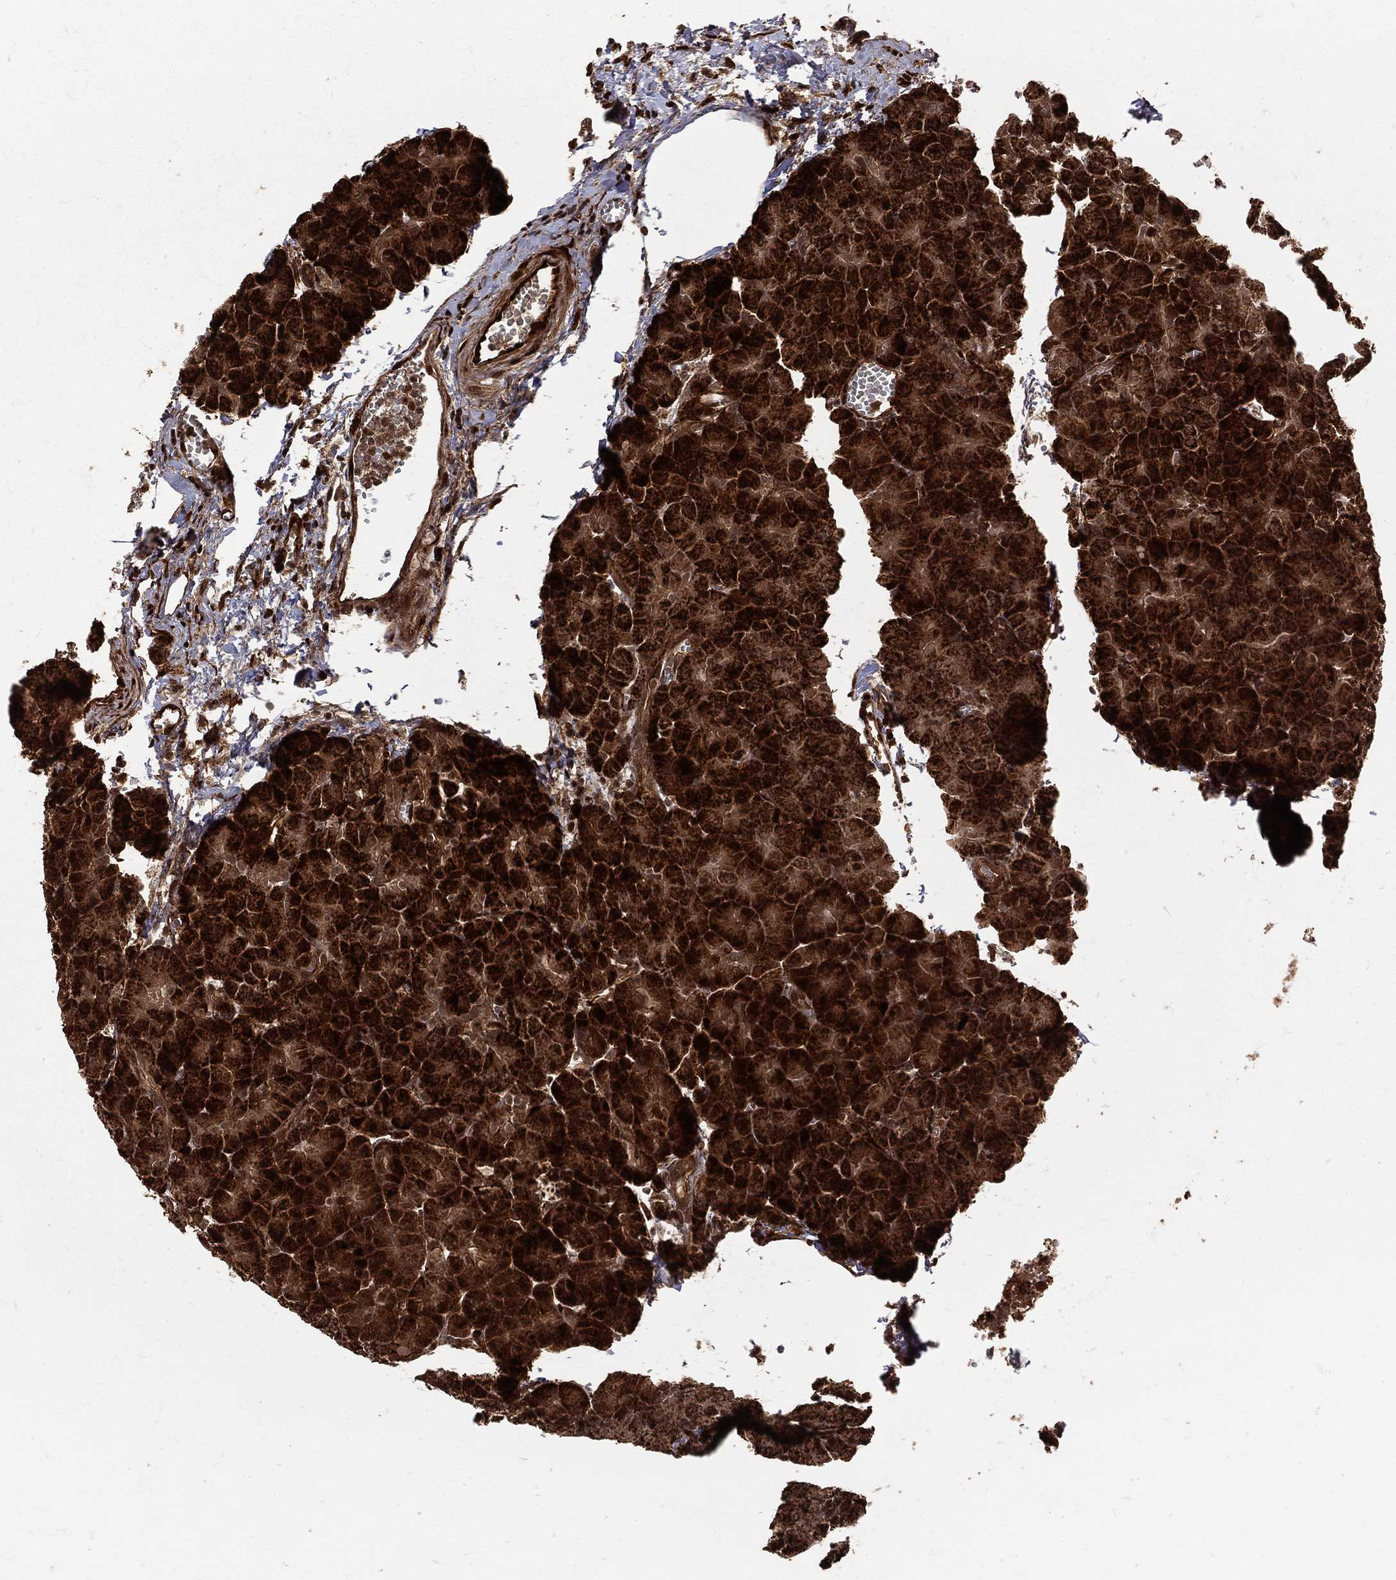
{"staining": {"intensity": "strong", "quantity": ">75%", "location": "cytoplasmic/membranous"}, "tissue": "pancreas", "cell_type": "Exocrine glandular cells", "image_type": "normal", "snomed": [{"axis": "morphology", "description": "Normal tissue, NOS"}, {"axis": "topography", "description": "Pancreas"}], "caption": "Immunohistochemistry (IHC) micrograph of normal pancreas: pancreas stained using IHC demonstrates high levels of strong protein expression localized specifically in the cytoplasmic/membranous of exocrine glandular cells, appearing as a cytoplasmic/membranous brown color.", "gene": "MAPK1", "patient": {"sex": "male", "age": 61}}